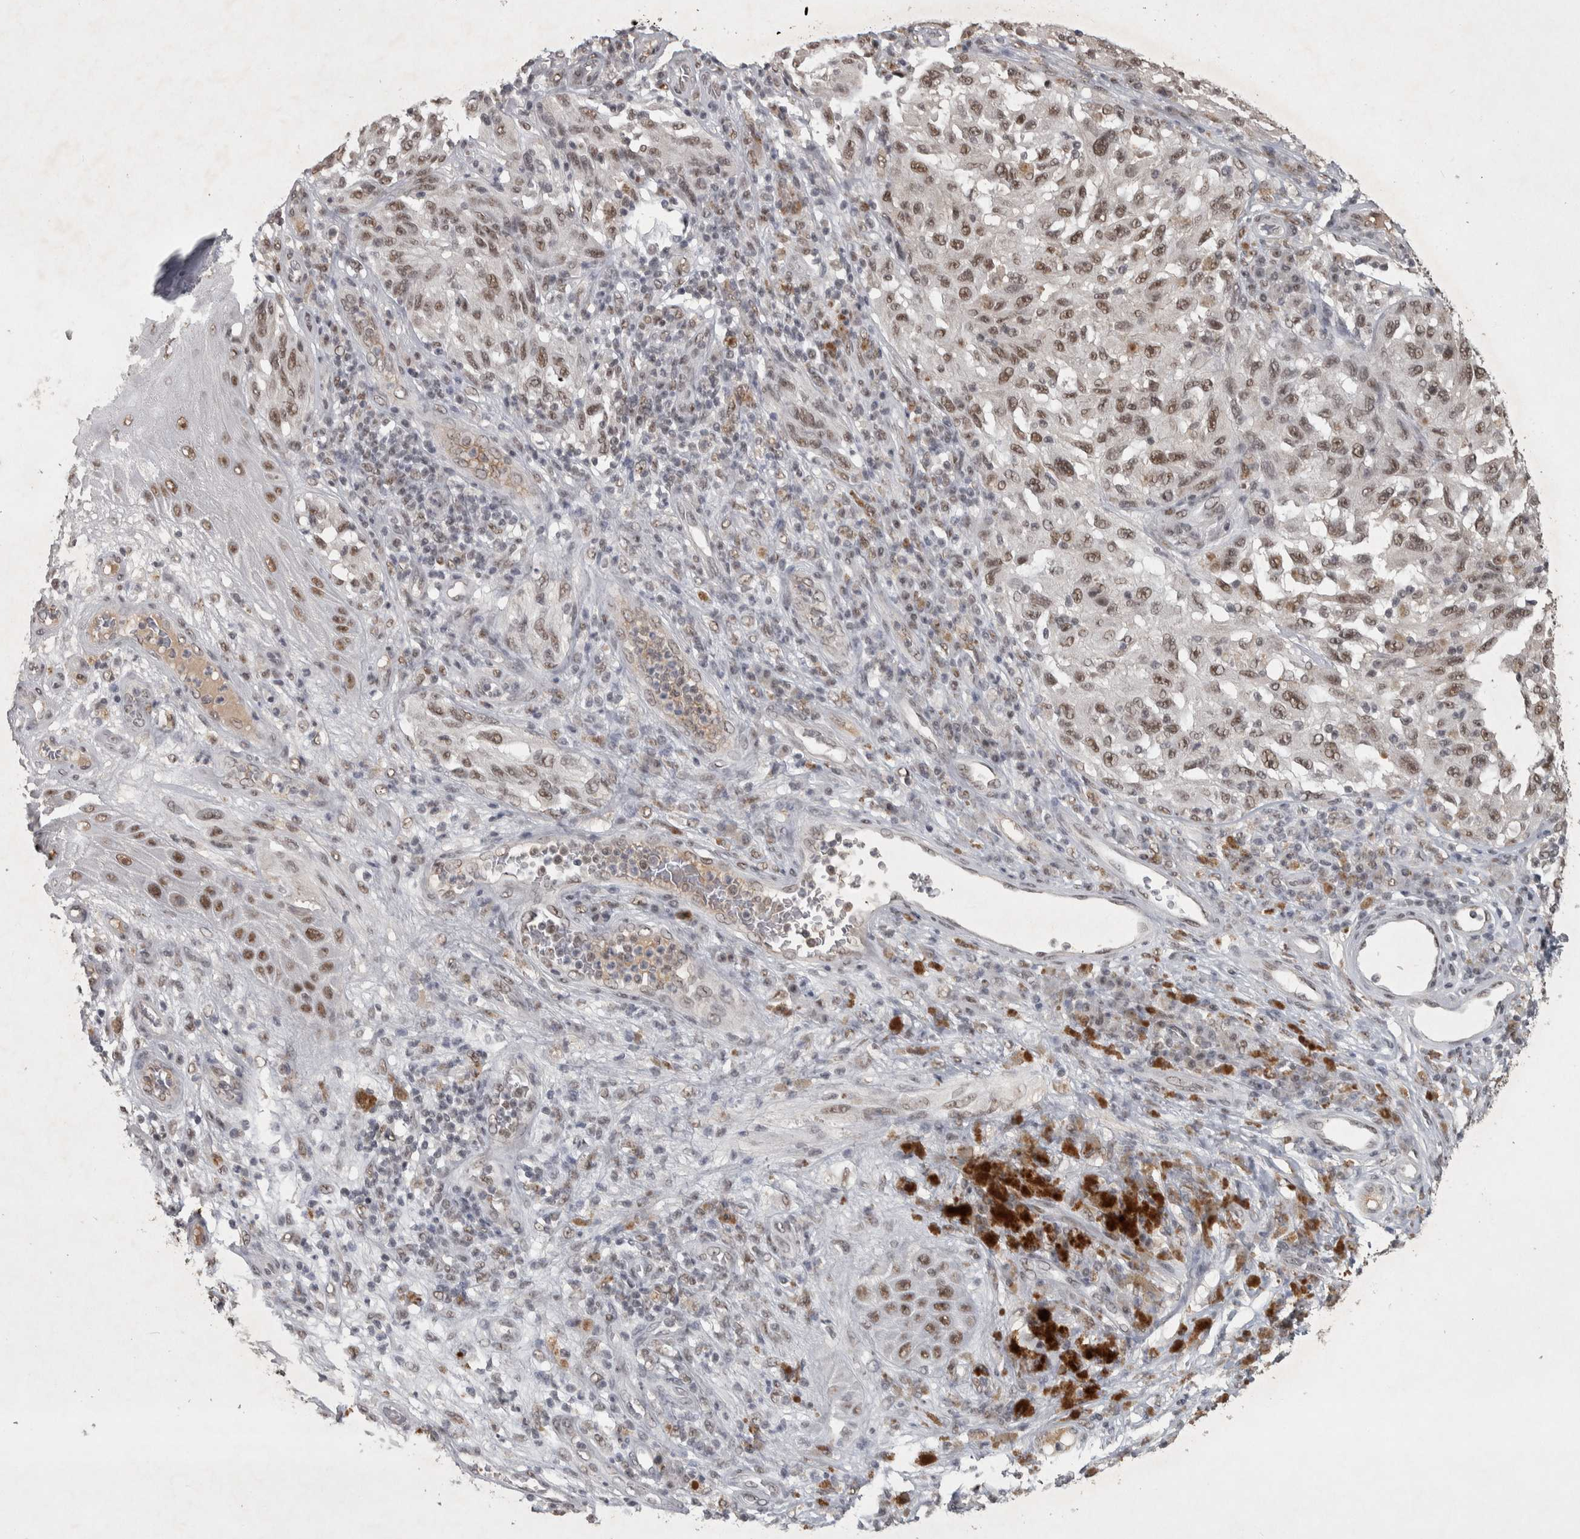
{"staining": {"intensity": "moderate", "quantity": ">75%", "location": "nuclear"}, "tissue": "melanoma", "cell_type": "Tumor cells", "image_type": "cancer", "snomed": [{"axis": "morphology", "description": "Malignant melanoma, NOS"}, {"axis": "topography", "description": "Skin"}], "caption": "A photomicrograph showing moderate nuclear positivity in about >75% of tumor cells in melanoma, as visualized by brown immunohistochemical staining.", "gene": "DDX42", "patient": {"sex": "female", "age": 73}}